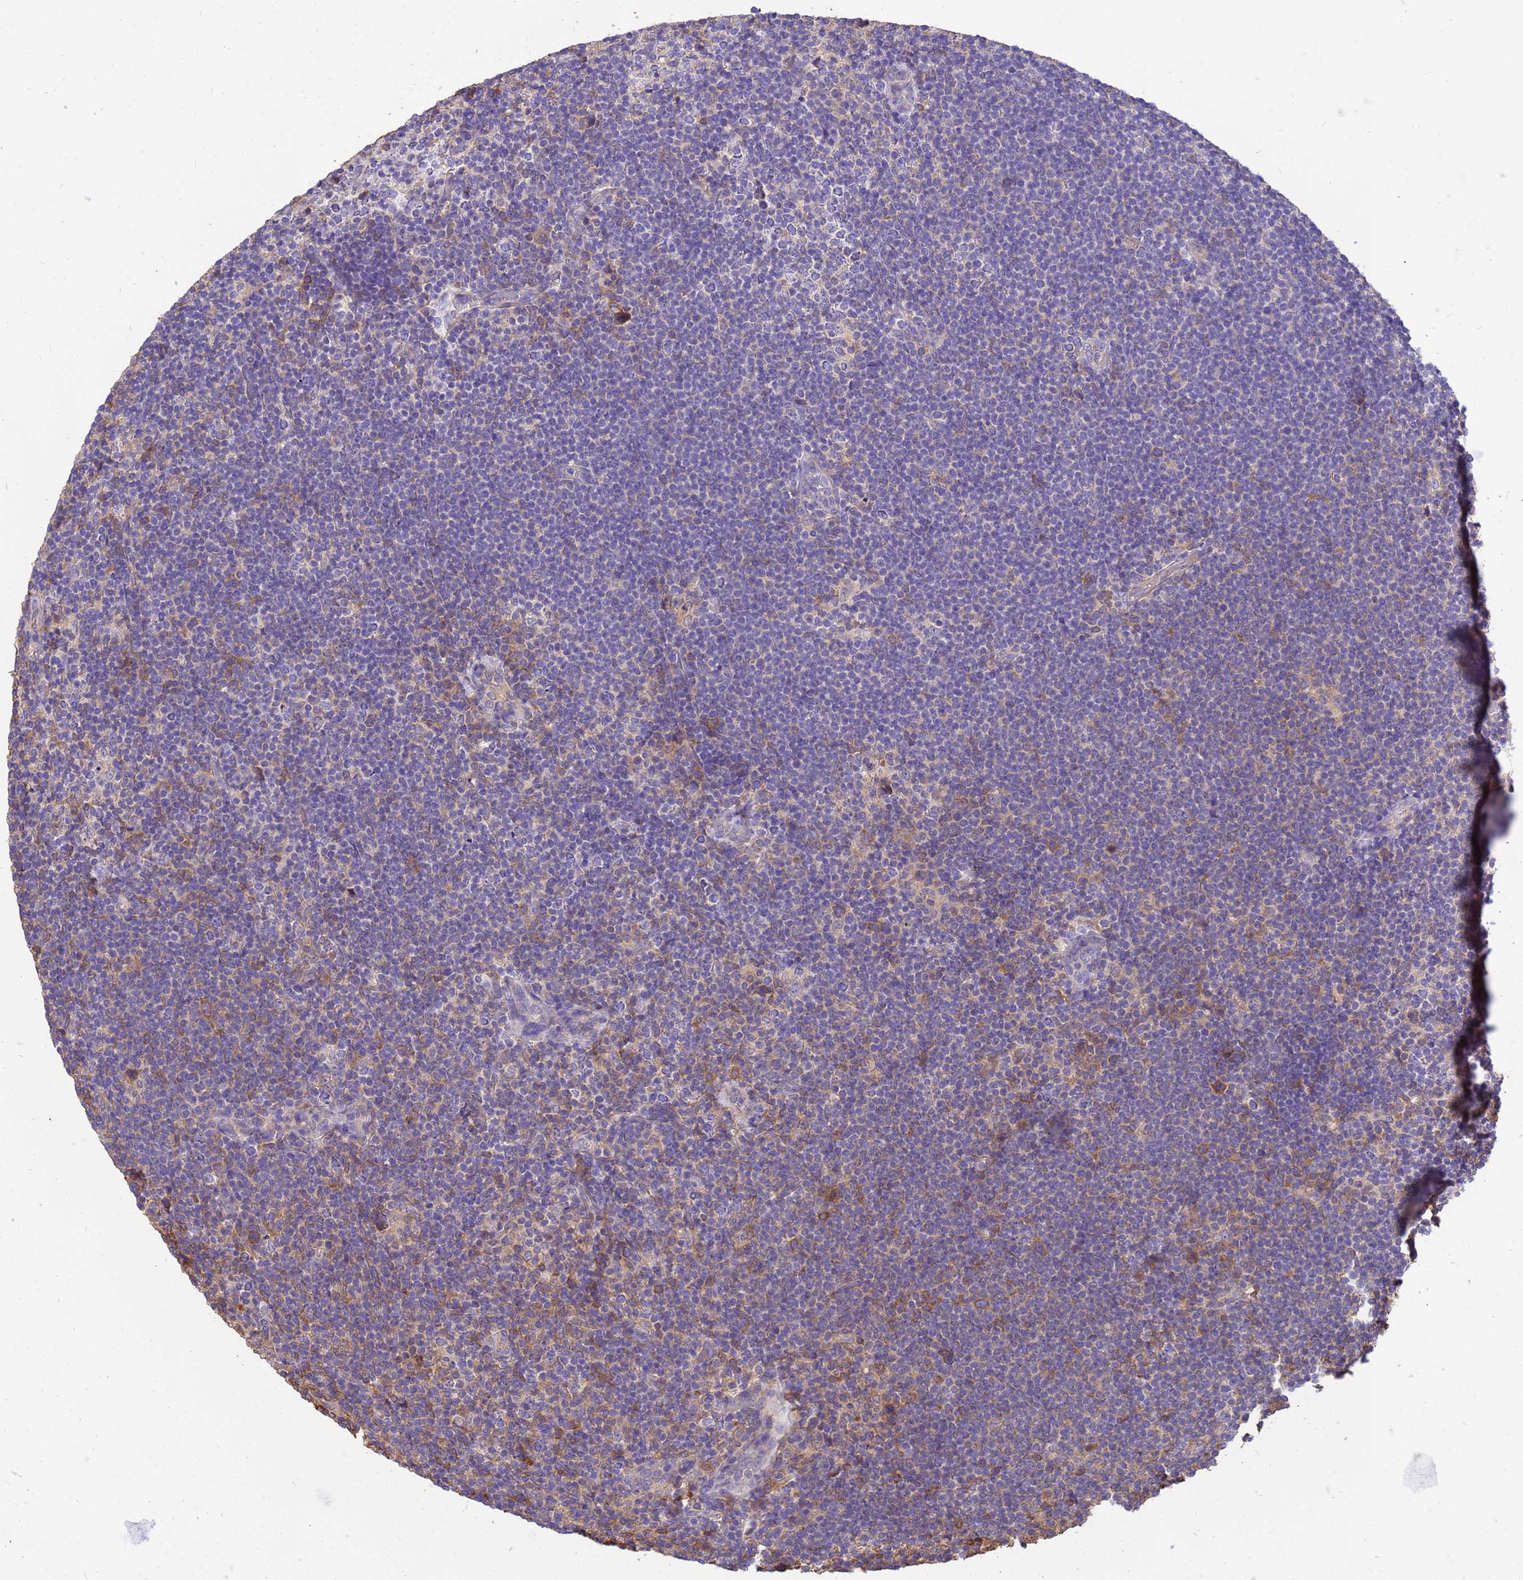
{"staining": {"intensity": "moderate", "quantity": "<25%", "location": "cytoplasmic/membranous"}, "tissue": "lymphoma", "cell_type": "Tumor cells", "image_type": "cancer", "snomed": [{"axis": "morphology", "description": "Hodgkin's disease, NOS"}, {"axis": "topography", "description": "Lymph node"}], "caption": "Immunohistochemistry micrograph of neoplastic tissue: human Hodgkin's disease stained using immunohistochemistry shows low levels of moderate protein expression localized specifically in the cytoplasmic/membranous of tumor cells, appearing as a cytoplasmic/membranous brown color.", "gene": "TUBB1", "patient": {"sex": "female", "age": 57}}